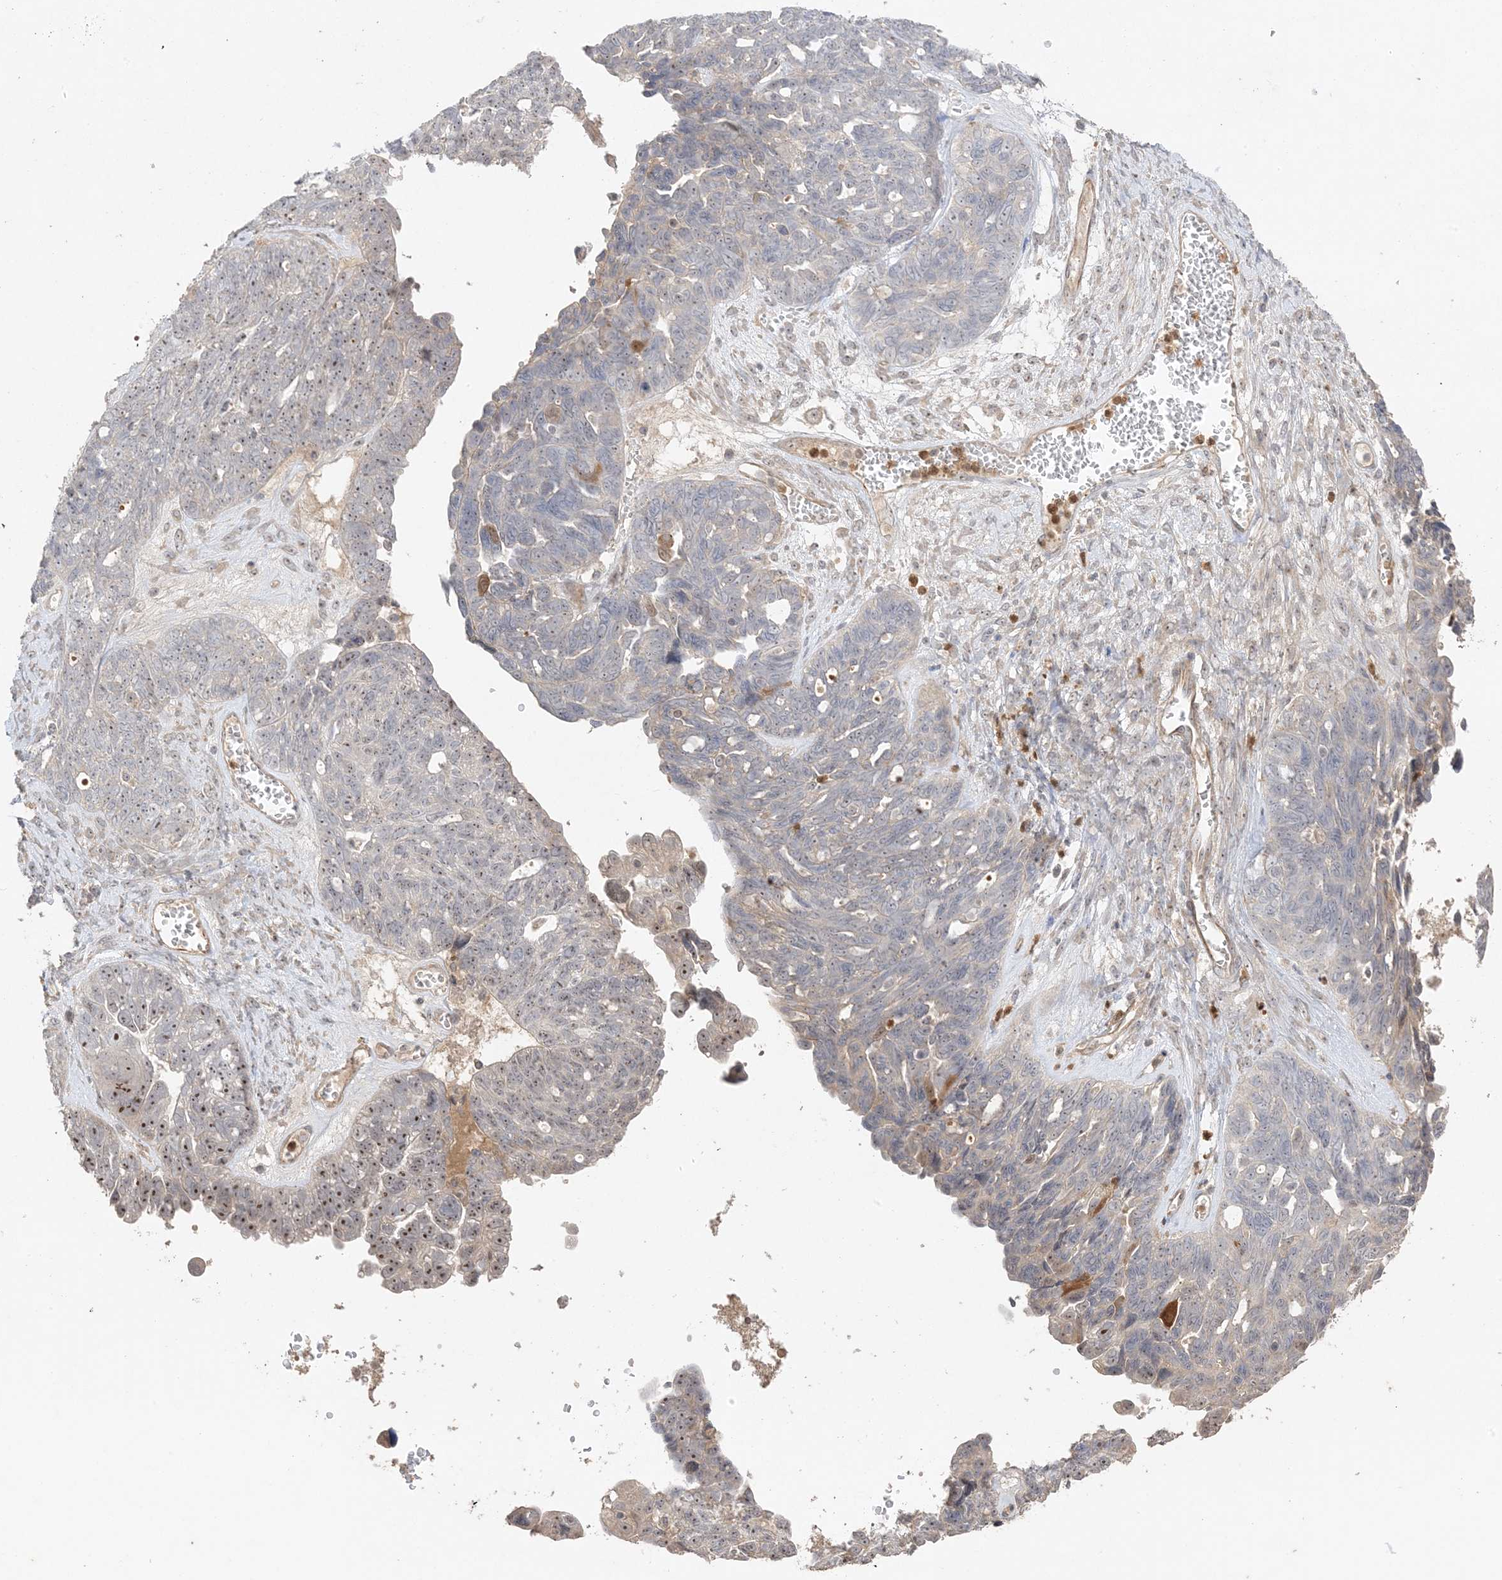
{"staining": {"intensity": "moderate", "quantity": "25%-75%", "location": "nuclear"}, "tissue": "ovarian cancer", "cell_type": "Tumor cells", "image_type": "cancer", "snomed": [{"axis": "morphology", "description": "Cystadenocarcinoma, serous, NOS"}, {"axis": "topography", "description": "Ovary"}], "caption": "Protein staining reveals moderate nuclear staining in about 25%-75% of tumor cells in ovarian cancer. (DAB (3,3'-diaminobenzidine) = brown stain, brightfield microscopy at high magnification).", "gene": "DDX18", "patient": {"sex": "female", "age": 79}}